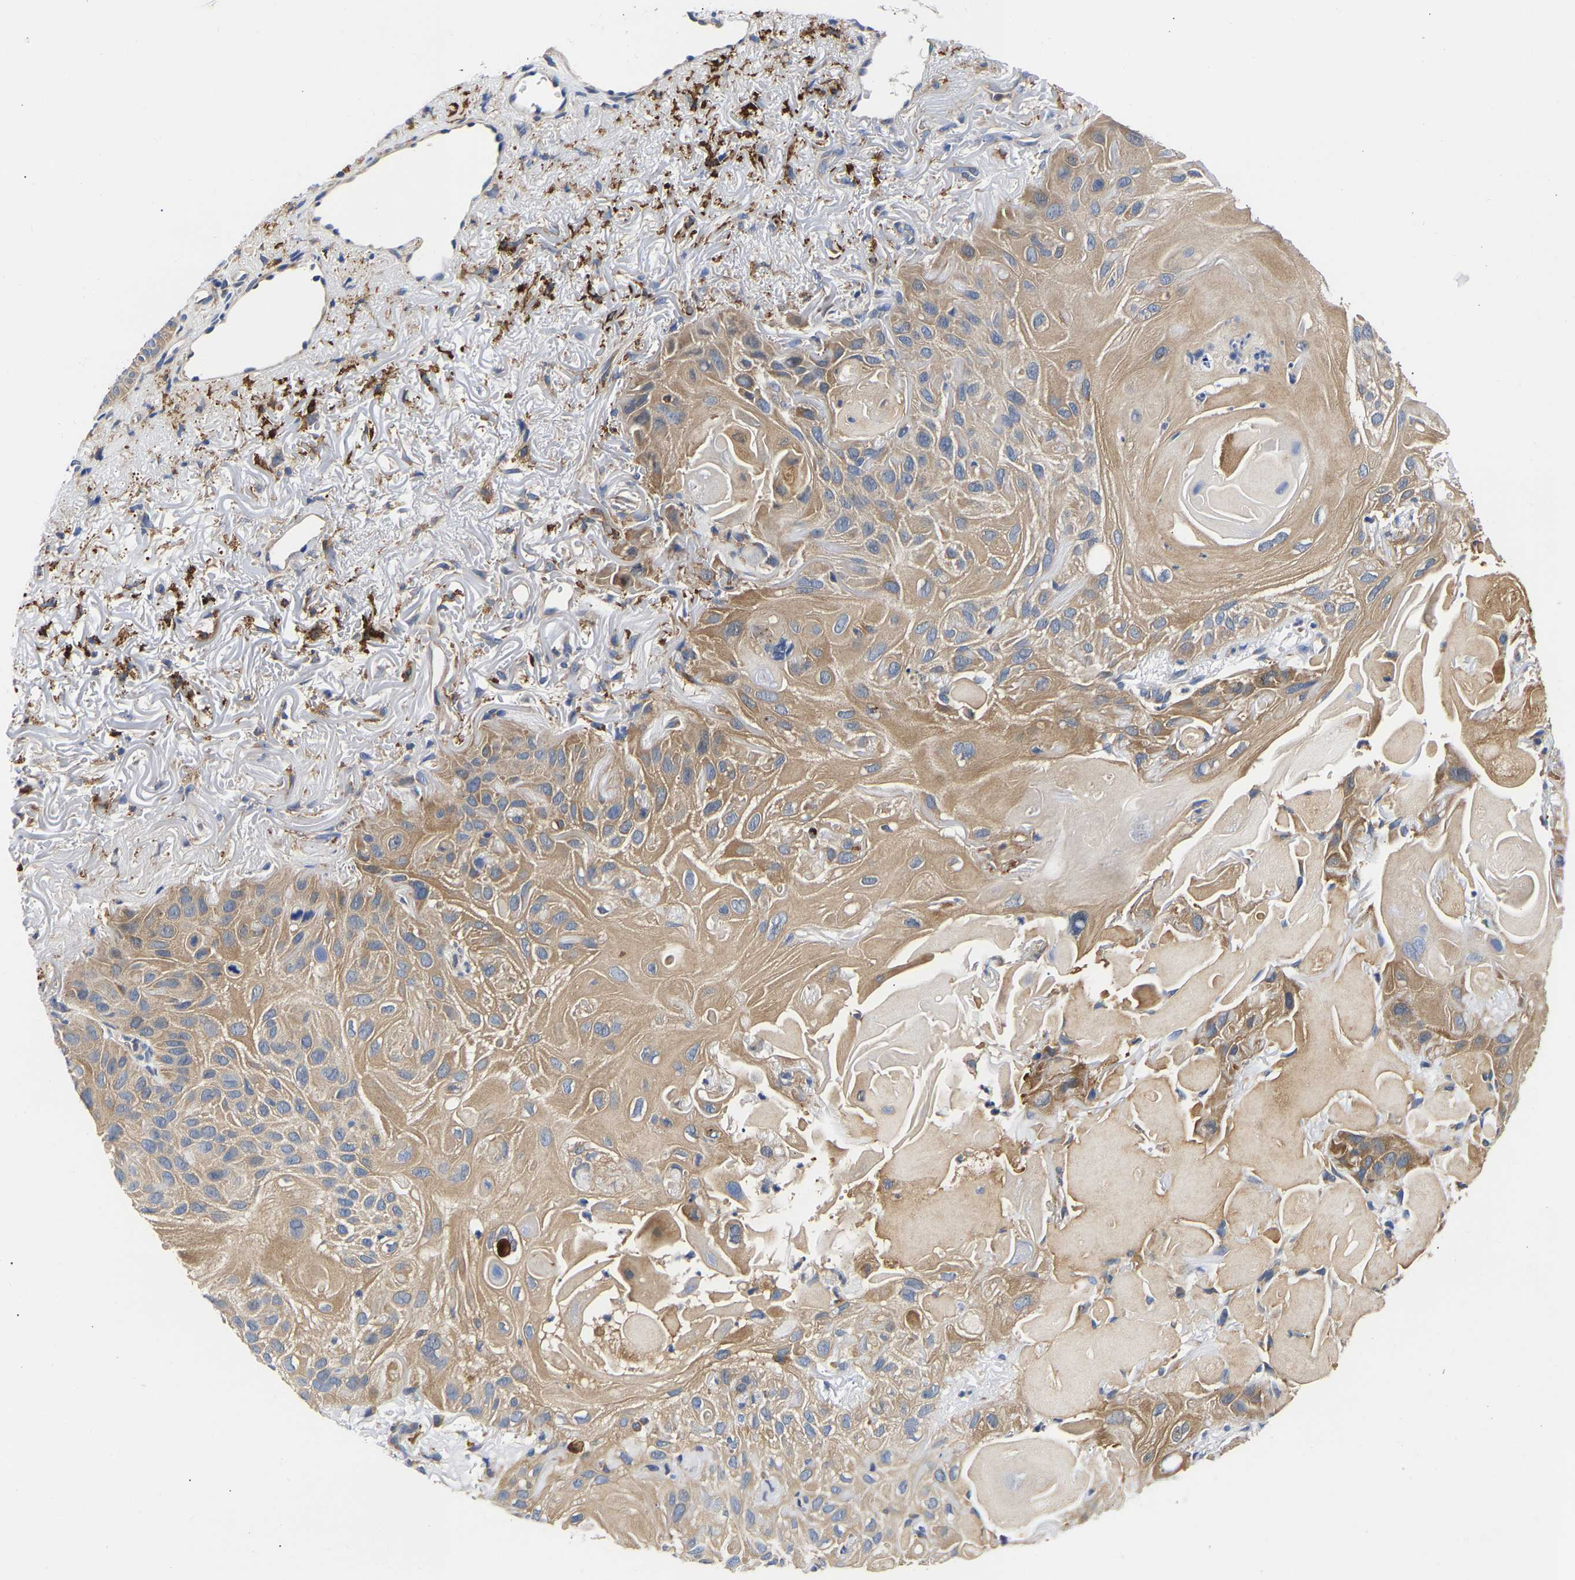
{"staining": {"intensity": "moderate", "quantity": ">75%", "location": "cytoplasmic/membranous"}, "tissue": "skin cancer", "cell_type": "Tumor cells", "image_type": "cancer", "snomed": [{"axis": "morphology", "description": "Squamous cell carcinoma, NOS"}, {"axis": "topography", "description": "Skin"}], "caption": "Immunohistochemical staining of skin cancer shows moderate cytoplasmic/membranous protein staining in approximately >75% of tumor cells.", "gene": "CCDC6", "patient": {"sex": "female", "age": 77}}